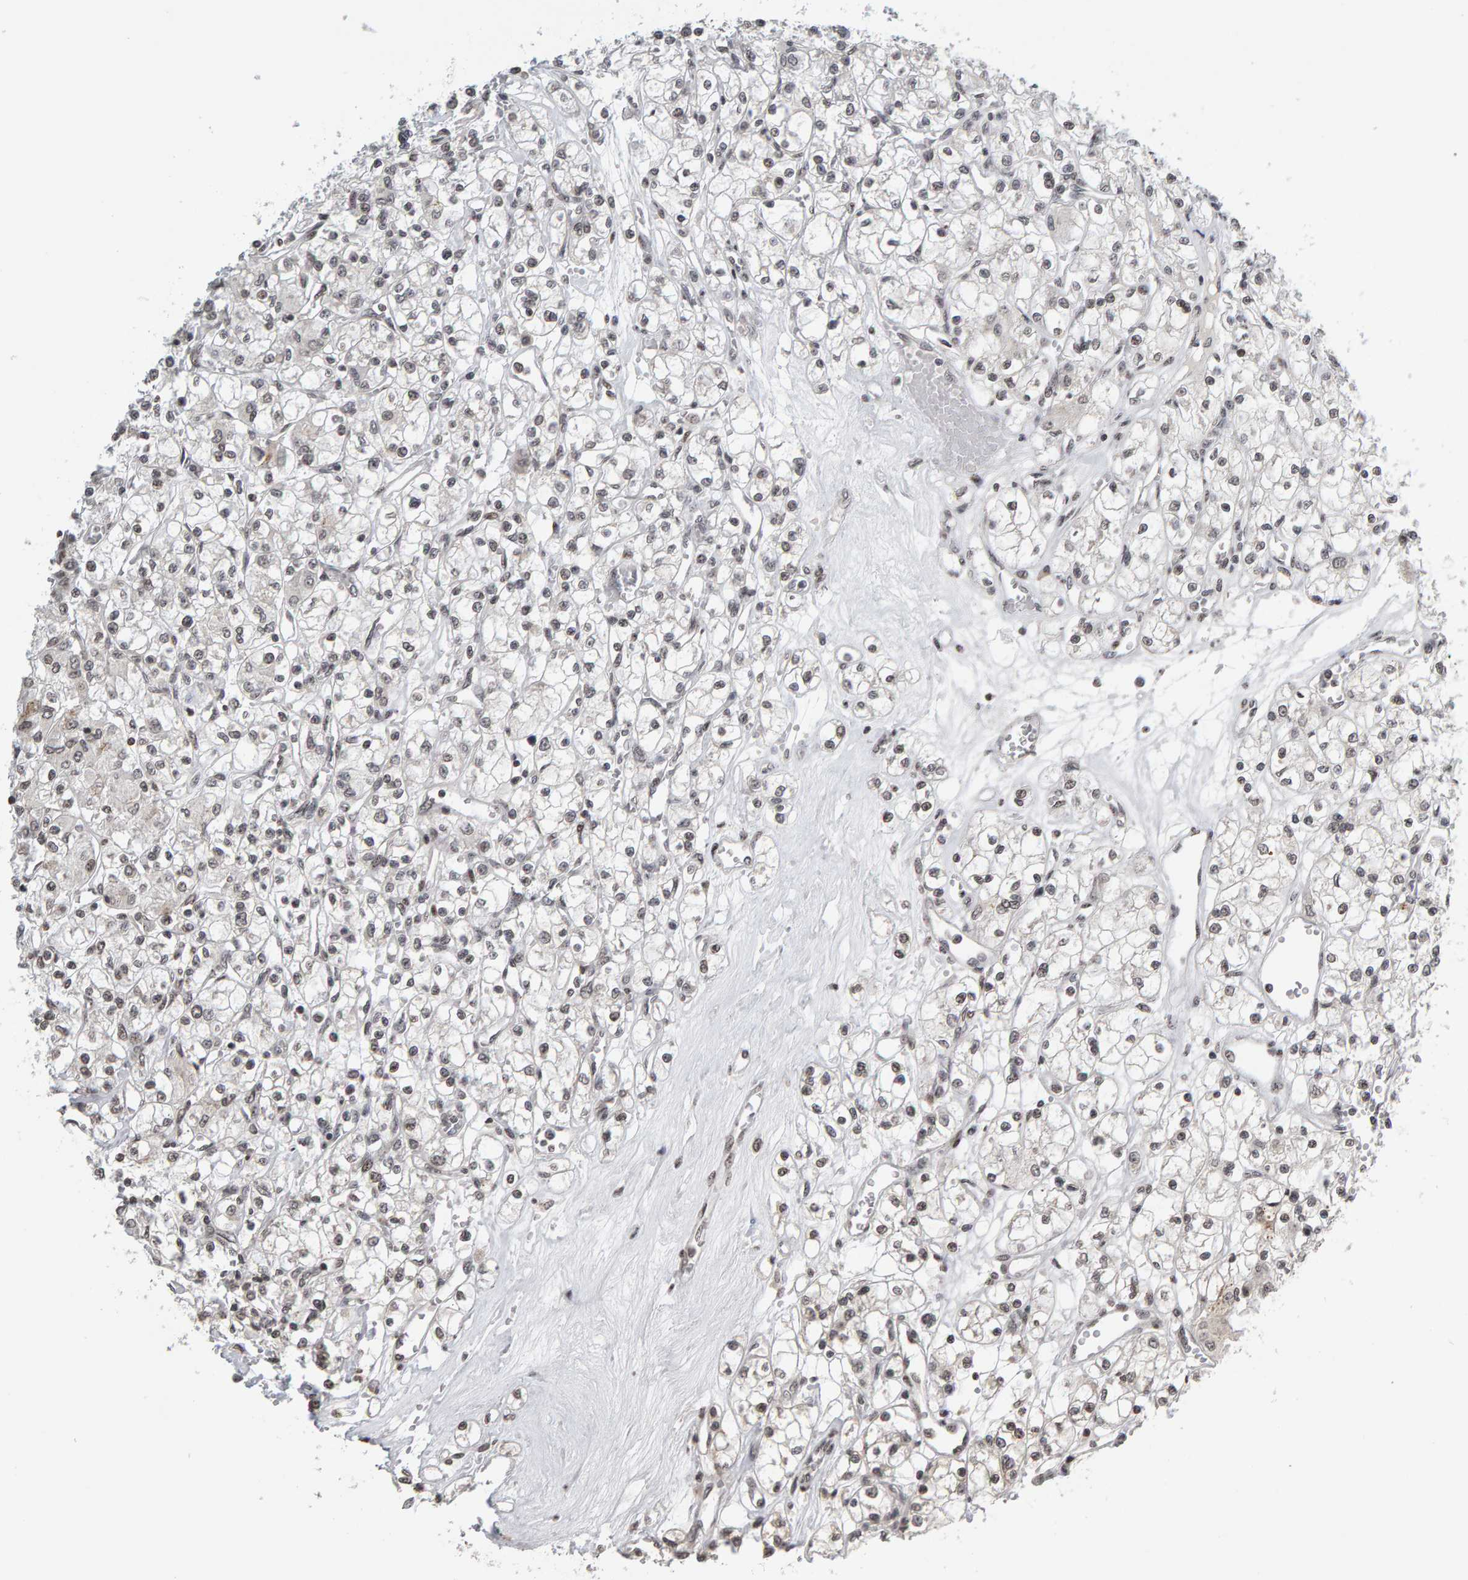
{"staining": {"intensity": "weak", "quantity": ">75%", "location": "nuclear"}, "tissue": "renal cancer", "cell_type": "Tumor cells", "image_type": "cancer", "snomed": [{"axis": "morphology", "description": "Adenocarcinoma, NOS"}, {"axis": "topography", "description": "Kidney"}], "caption": "A micrograph of renal adenocarcinoma stained for a protein demonstrates weak nuclear brown staining in tumor cells. (Stains: DAB in brown, nuclei in blue, Microscopy: brightfield microscopy at high magnification).", "gene": "TRAM1", "patient": {"sex": "female", "age": 59}}